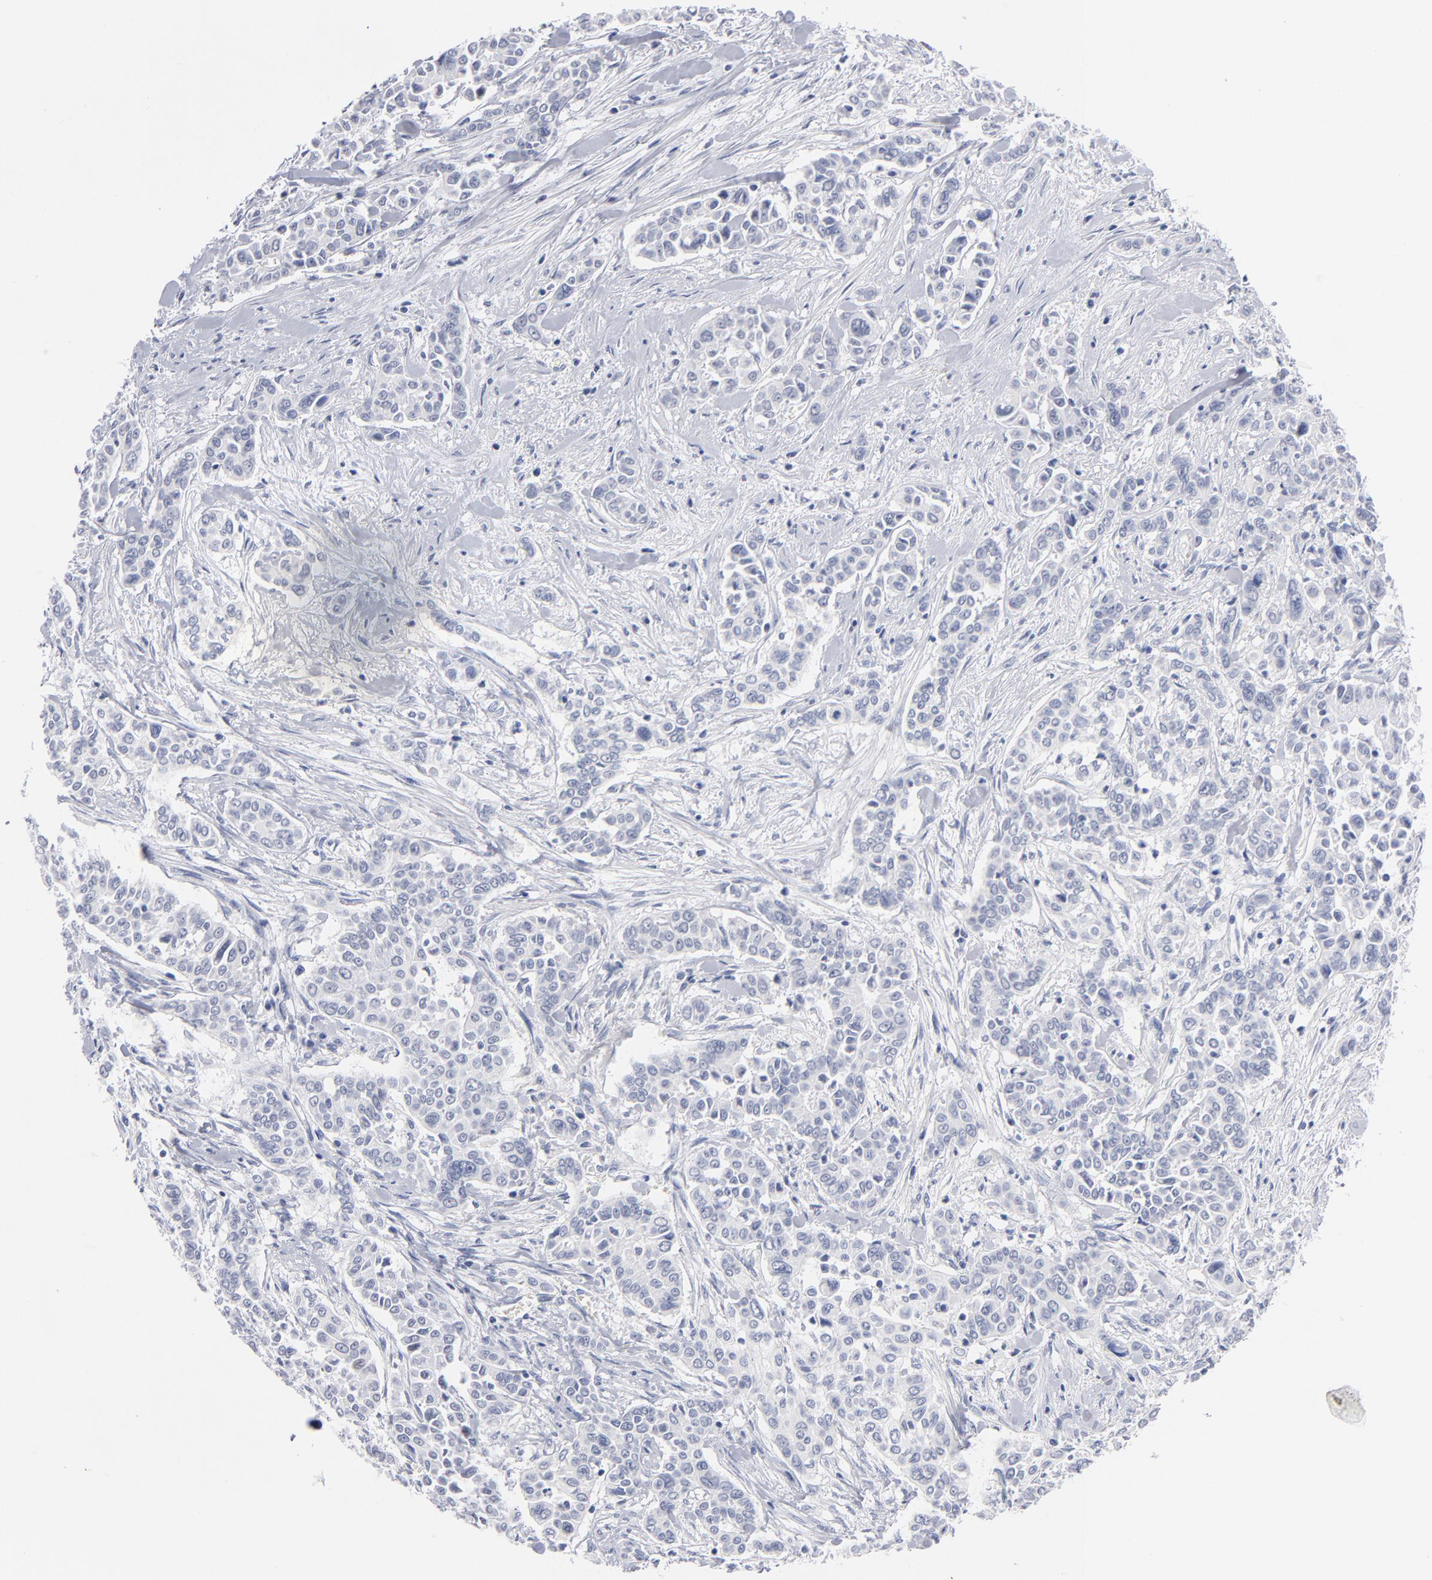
{"staining": {"intensity": "negative", "quantity": "none", "location": "none"}, "tissue": "pancreatic cancer", "cell_type": "Tumor cells", "image_type": "cancer", "snomed": [{"axis": "morphology", "description": "Adenocarcinoma, NOS"}, {"axis": "topography", "description": "Pancreas"}], "caption": "Pancreatic cancer stained for a protein using immunohistochemistry (IHC) displays no positivity tumor cells.", "gene": "KHNYN", "patient": {"sex": "female", "age": 52}}